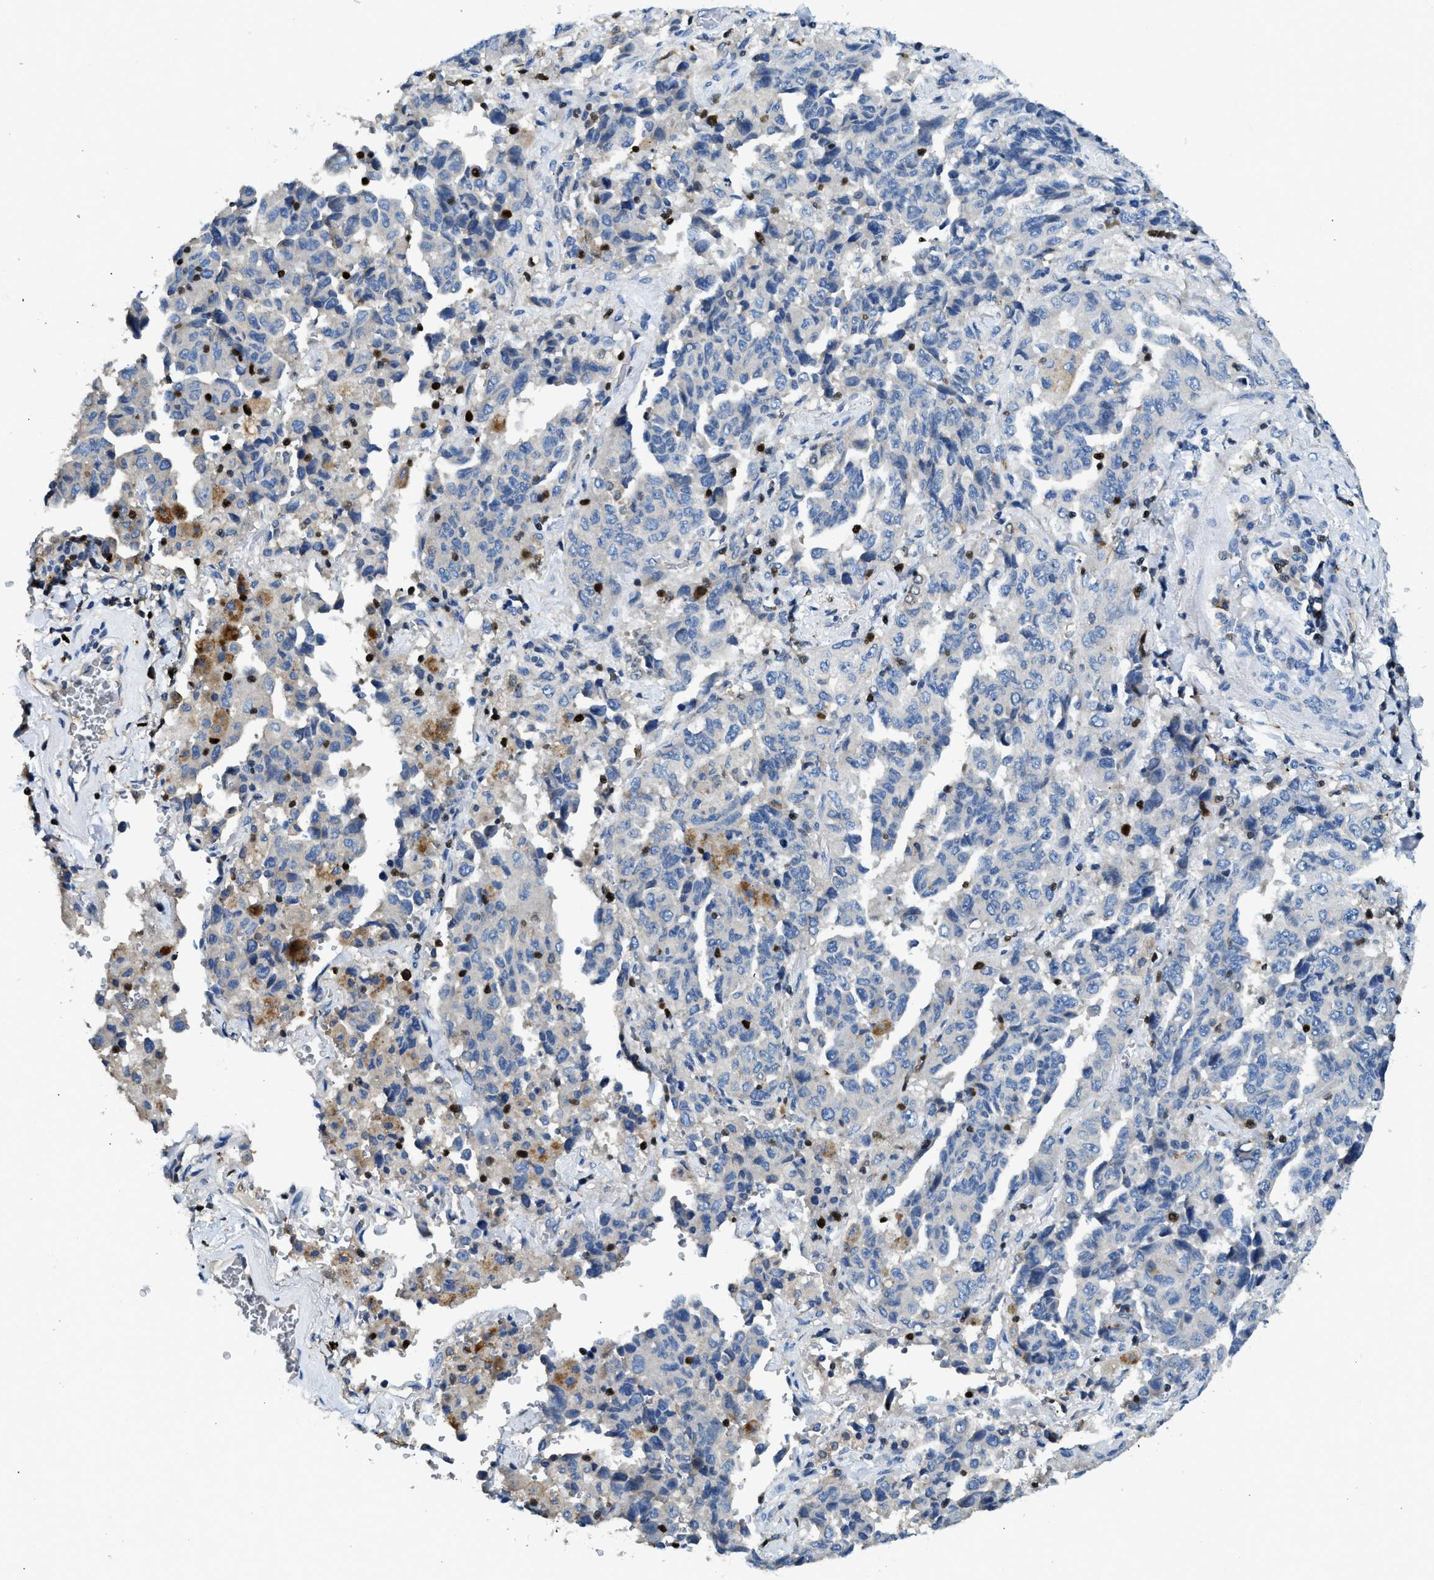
{"staining": {"intensity": "weak", "quantity": "<25%", "location": "cytoplasmic/membranous"}, "tissue": "lung cancer", "cell_type": "Tumor cells", "image_type": "cancer", "snomed": [{"axis": "morphology", "description": "Adenocarcinoma, NOS"}, {"axis": "topography", "description": "Lung"}], "caption": "An IHC image of lung cancer (adenocarcinoma) is shown. There is no staining in tumor cells of lung cancer (adenocarcinoma). (DAB IHC visualized using brightfield microscopy, high magnification).", "gene": "TOX", "patient": {"sex": "female", "age": 51}}